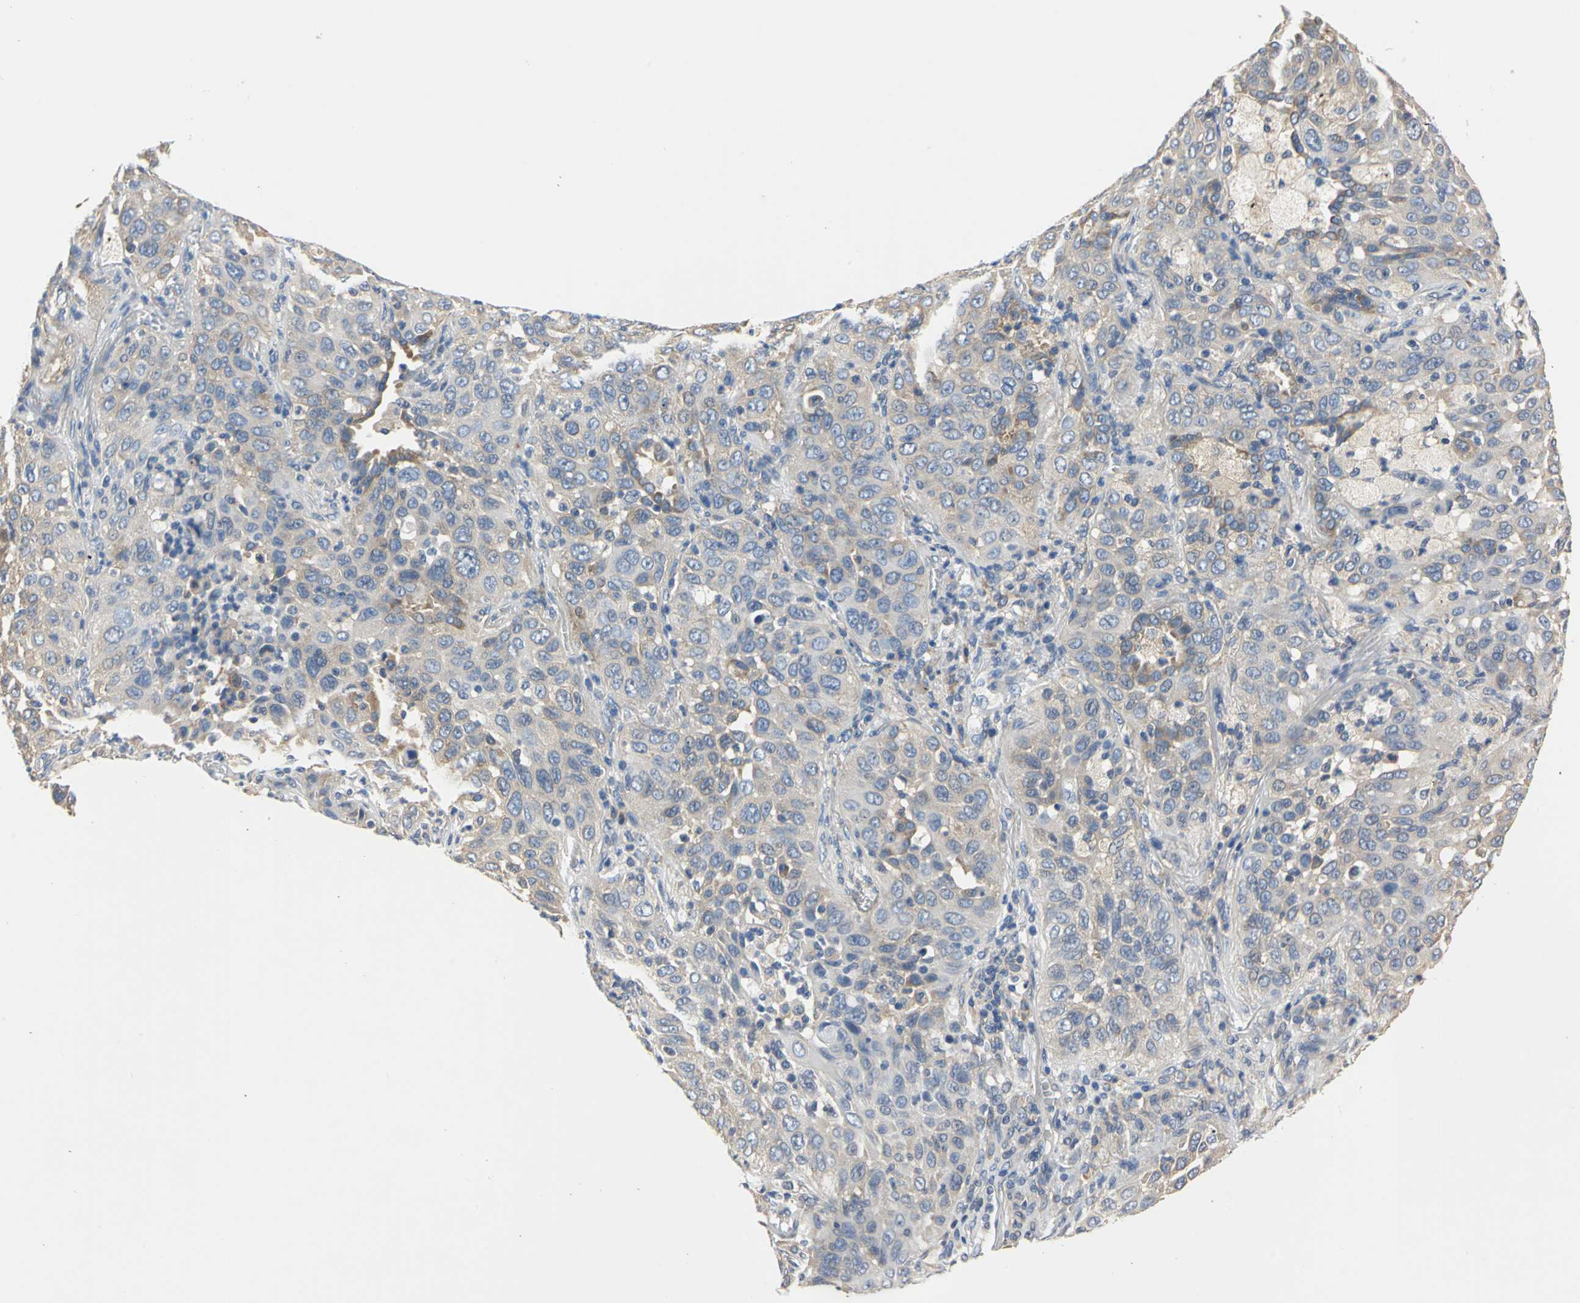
{"staining": {"intensity": "moderate", "quantity": "25%-75%", "location": "cytoplasmic/membranous"}, "tissue": "lung cancer", "cell_type": "Tumor cells", "image_type": "cancer", "snomed": [{"axis": "morphology", "description": "Squamous cell carcinoma, NOS"}, {"axis": "topography", "description": "Lung"}], "caption": "A brown stain labels moderate cytoplasmic/membranous expression of a protein in squamous cell carcinoma (lung) tumor cells.", "gene": "TRIM25", "patient": {"sex": "female", "age": 67}}